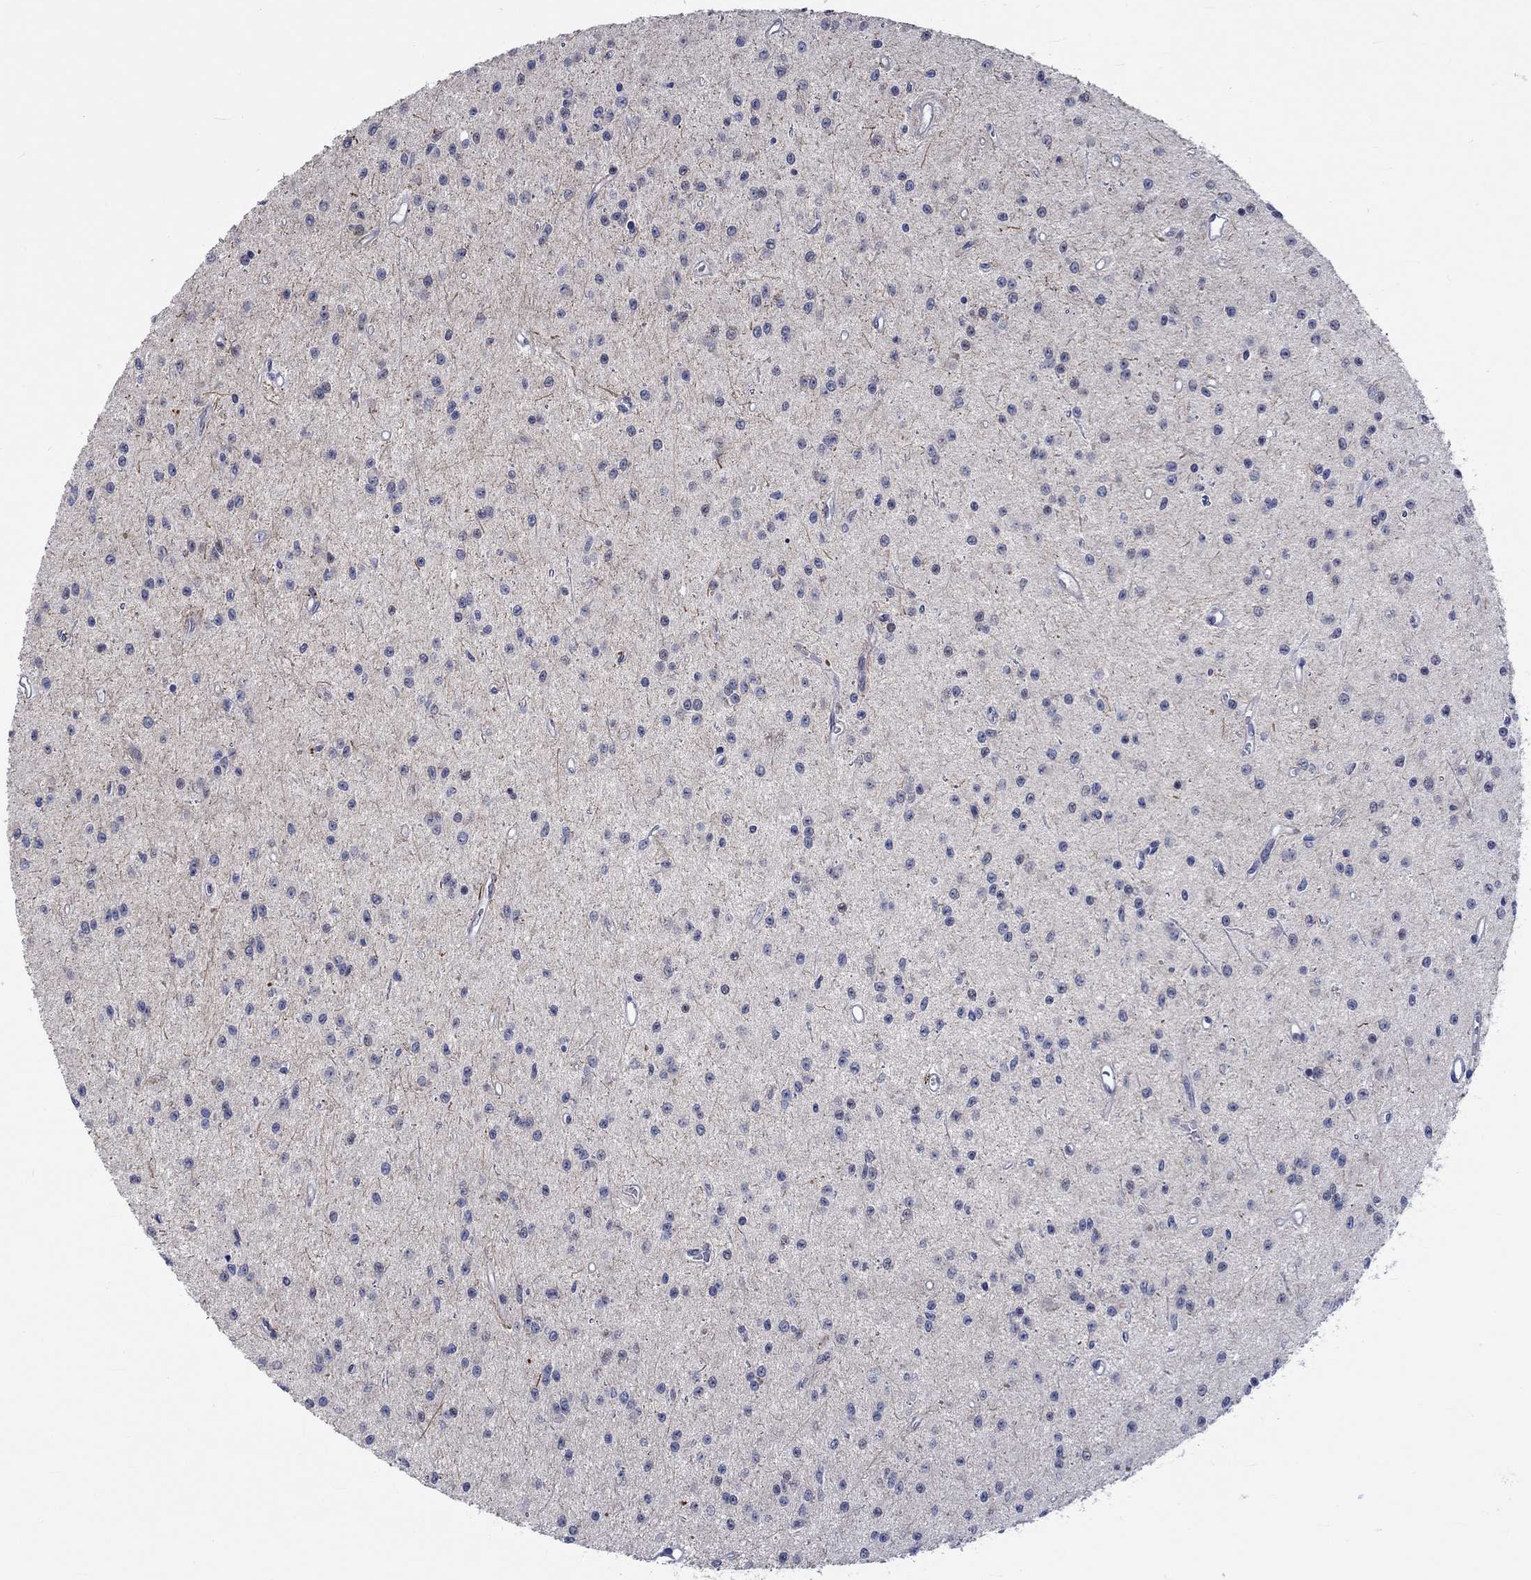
{"staining": {"intensity": "negative", "quantity": "none", "location": "none"}, "tissue": "glioma", "cell_type": "Tumor cells", "image_type": "cancer", "snomed": [{"axis": "morphology", "description": "Glioma, malignant, Low grade"}, {"axis": "topography", "description": "Brain"}], "caption": "Immunohistochemical staining of human glioma shows no significant positivity in tumor cells.", "gene": "E2F8", "patient": {"sex": "female", "age": 45}}